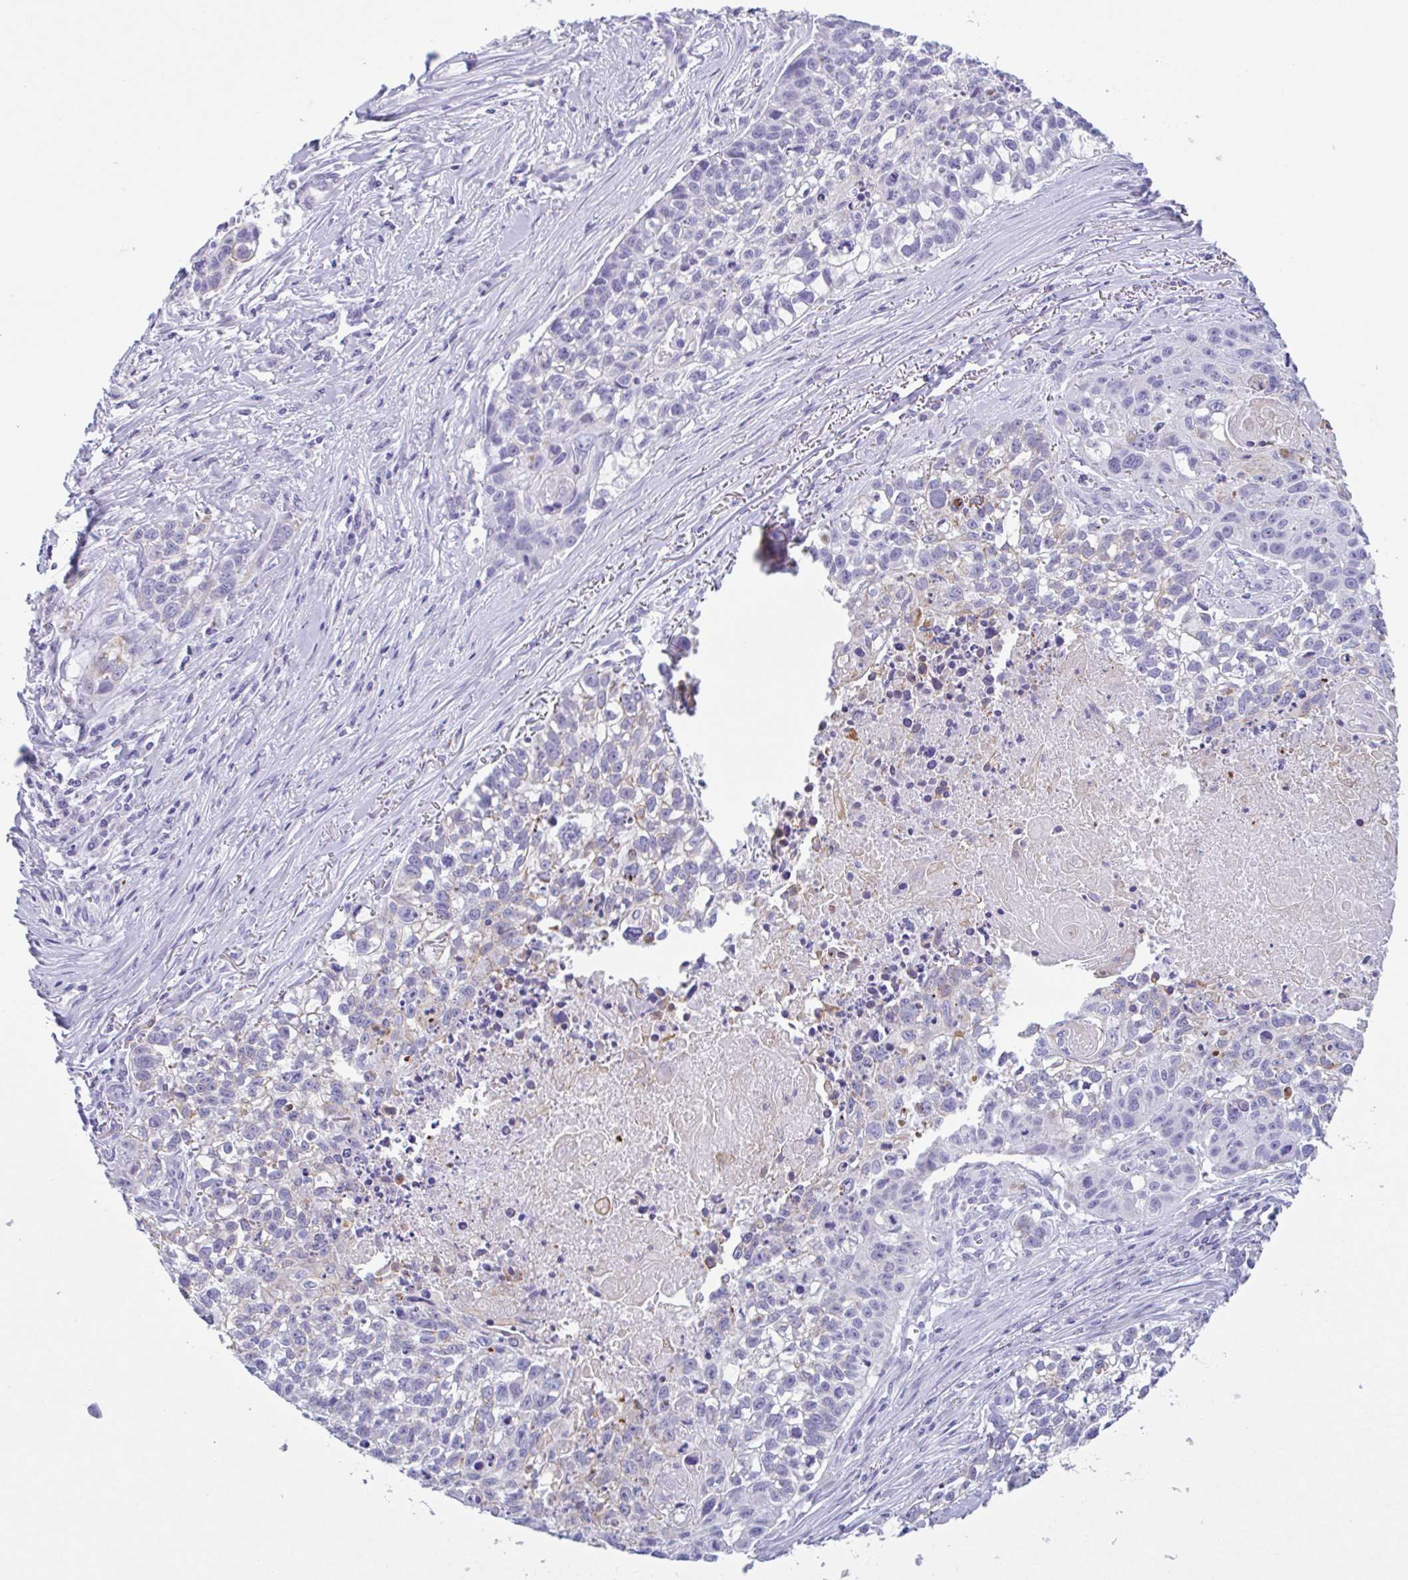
{"staining": {"intensity": "weak", "quantity": "<25%", "location": "cytoplasmic/membranous"}, "tissue": "lung cancer", "cell_type": "Tumor cells", "image_type": "cancer", "snomed": [{"axis": "morphology", "description": "Squamous cell carcinoma, NOS"}, {"axis": "topography", "description": "Lung"}], "caption": "A high-resolution image shows IHC staining of squamous cell carcinoma (lung), which reveals no significant positivity in tumor cells.", "gene": "DTWD2", "patient": {"sex": "male", "age": 74}}